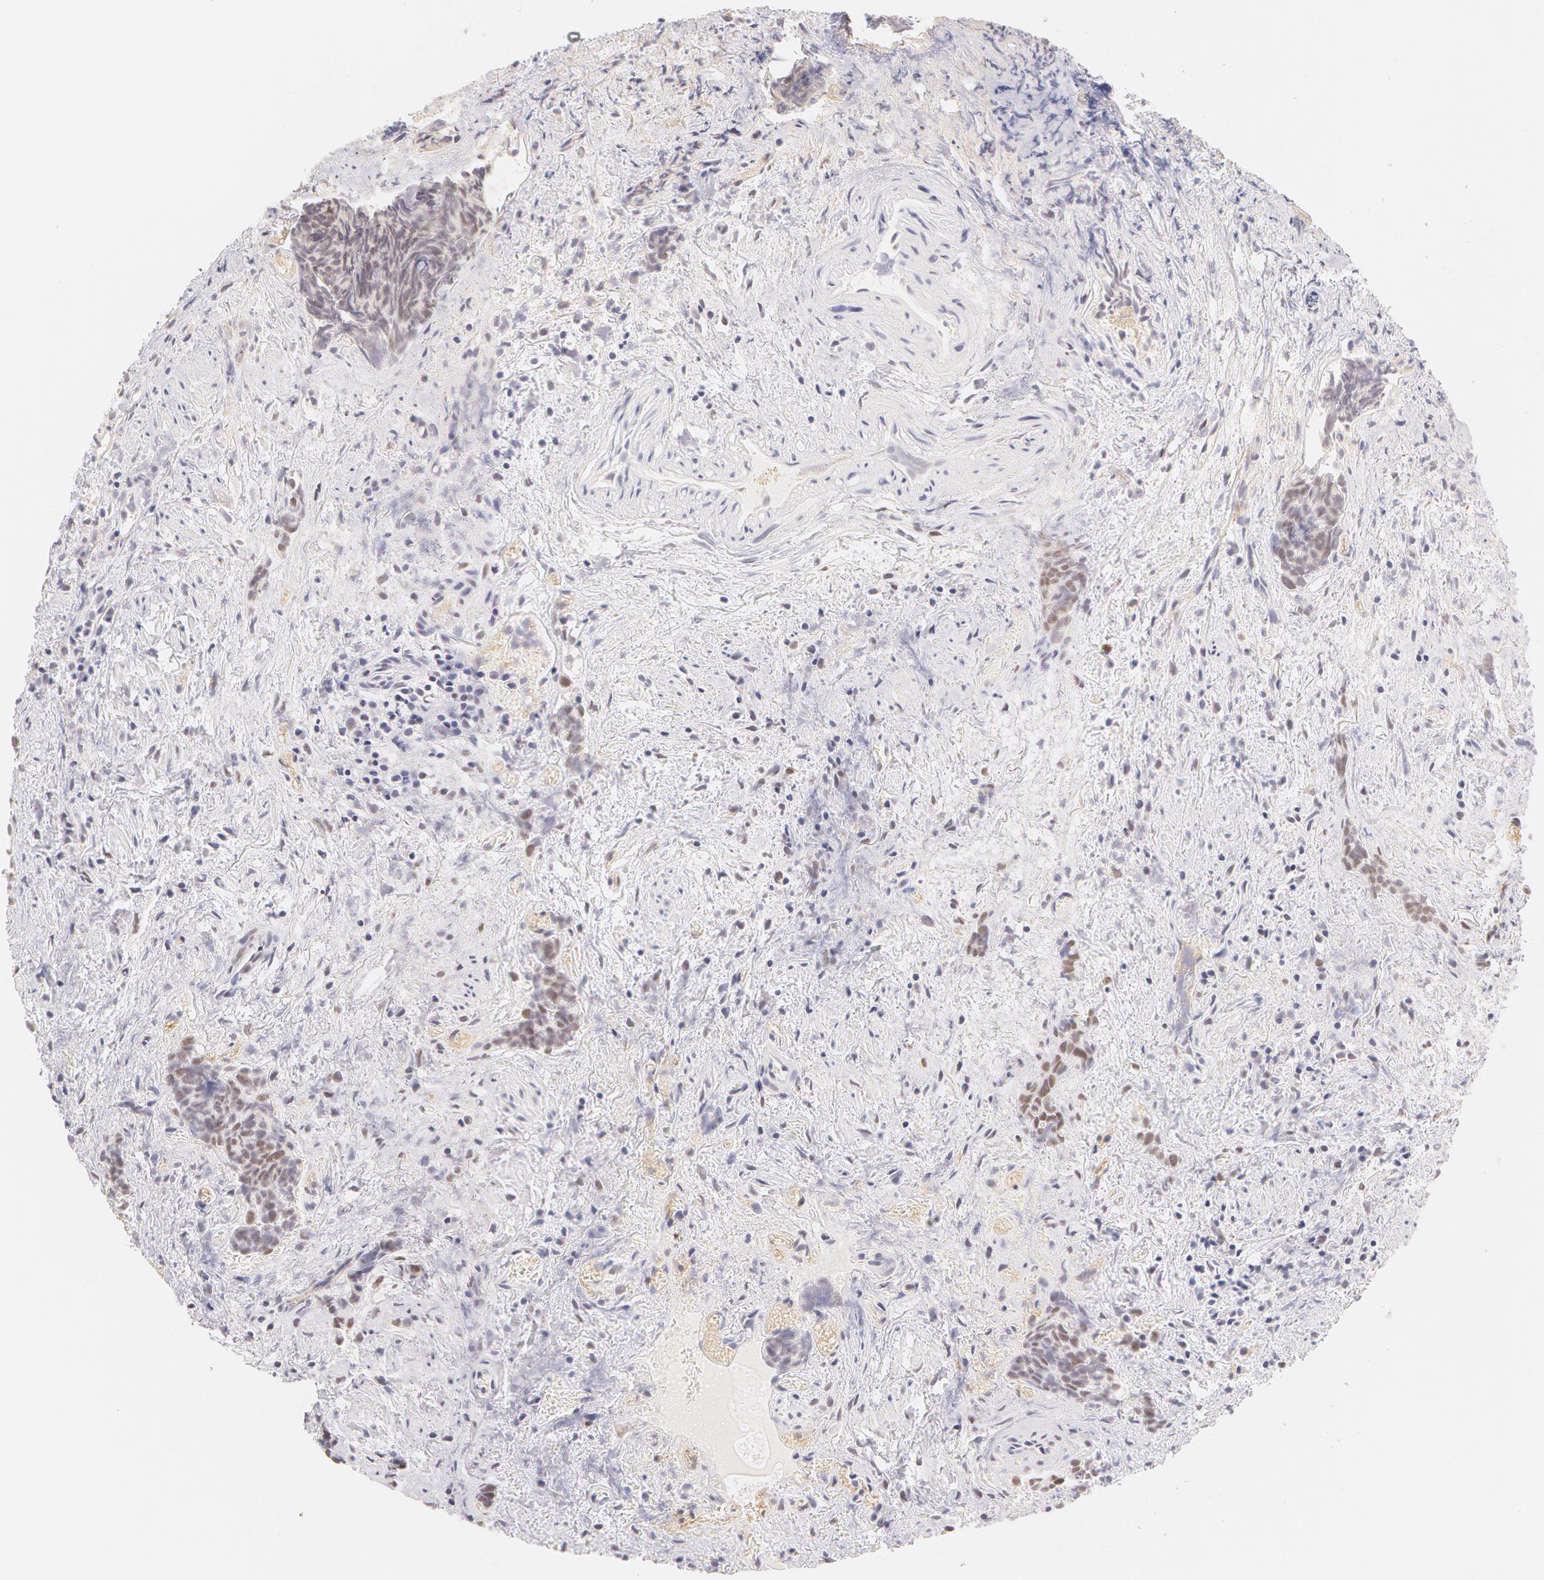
{"staining": {"intensity": "negative", "quantity": "none", "location": "none"}, "tissue": "urothelial cancer", "cell_type": "Tumor cells", "image_type": "cancer", "snomed": [{"axis": "morphology", "description": "Urothelial carcinoma, High grade"}, {"axis": "topography", "description": "Urinary bladder"}], "caption": "Image shows no significant protein expression in tumor cells of urothelial carcinoma (high-grade).", "gene": "ZNF597", "patient": {"sex": "female", "age": 78}}